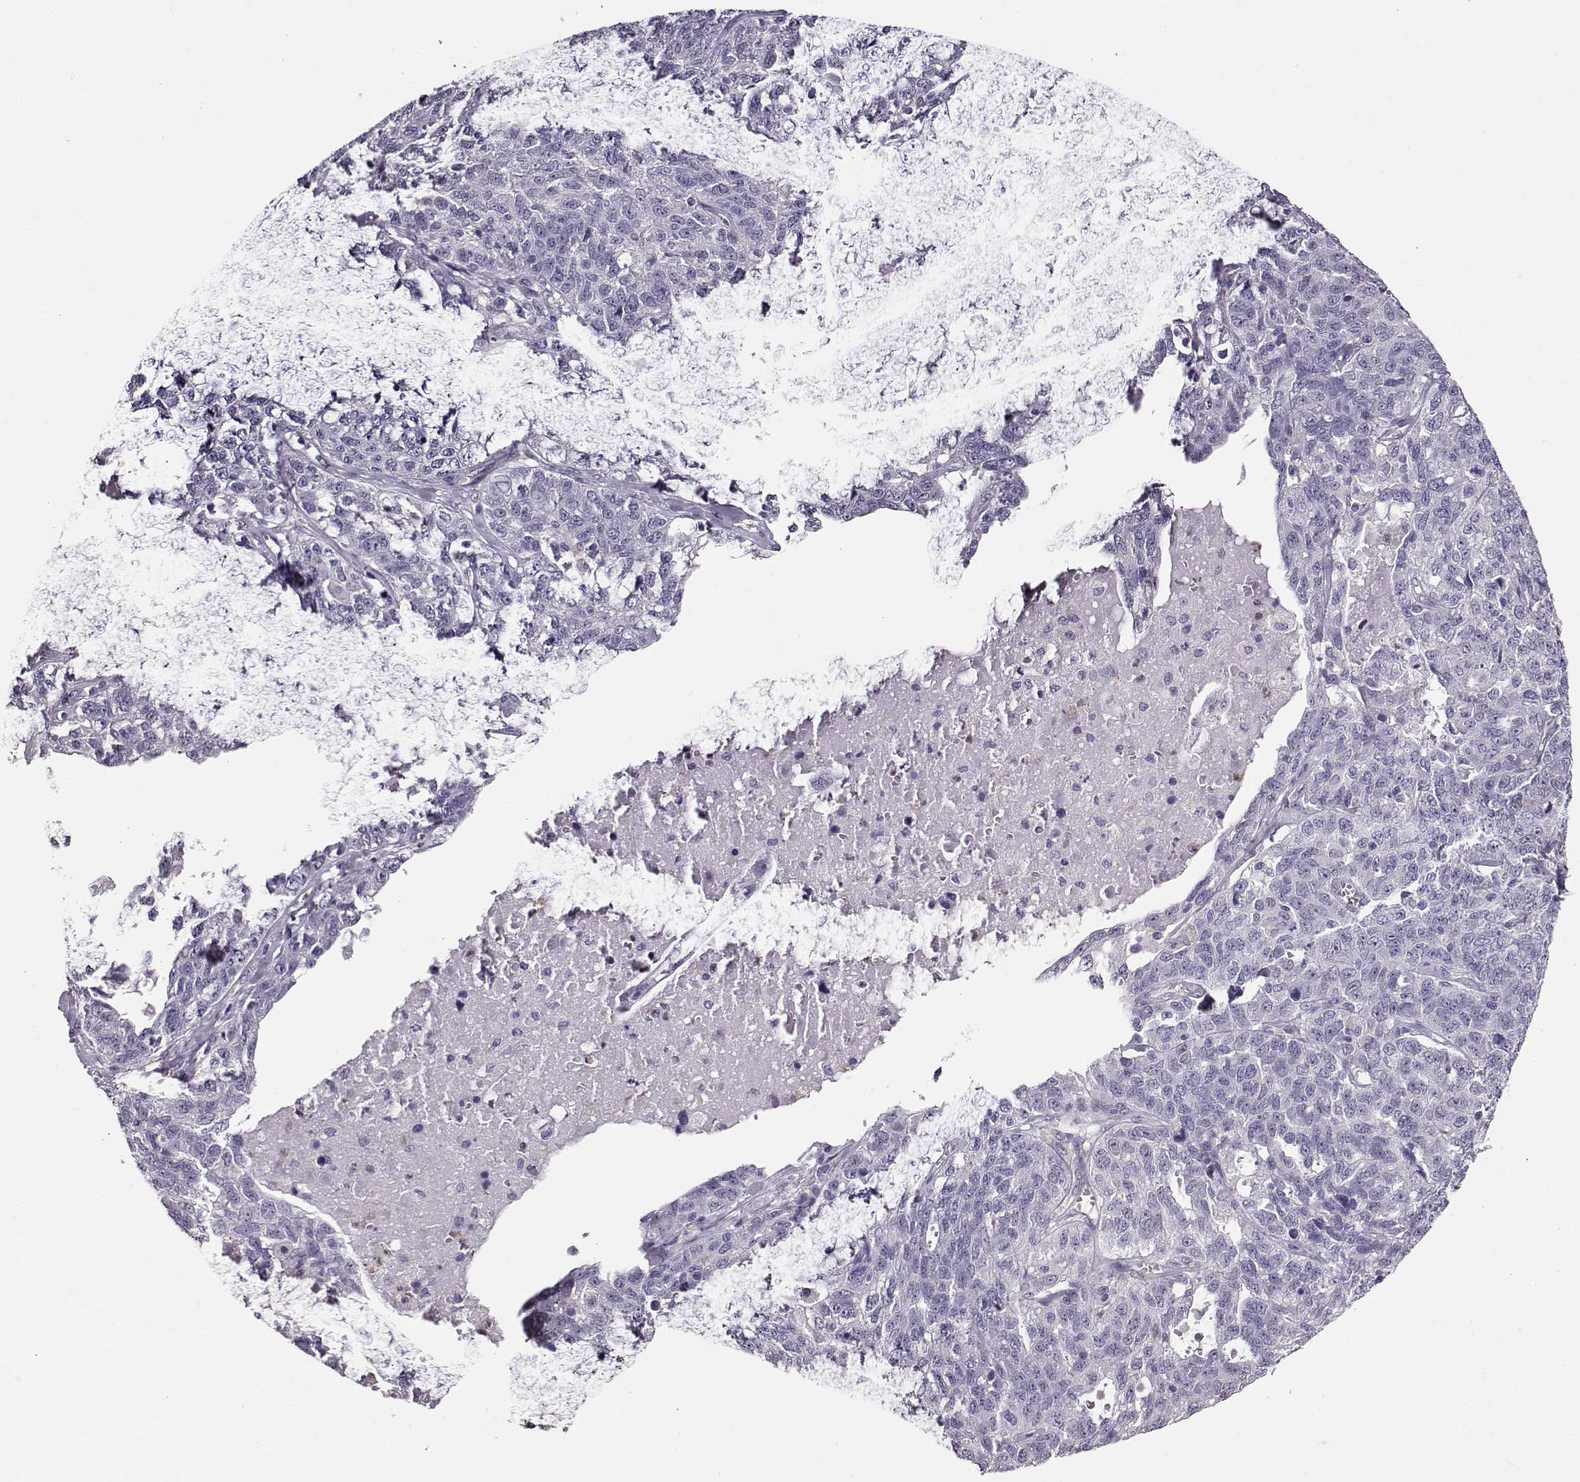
{"staining": {"intensity": "negative", "quantity": "none", "location": "none"}, "tissue": "ovarian cancer", "cell_type": "Tumor cells", "image_type": "cancer", "snomed": [{"axis": "morphology", "description": "Cystadenocarcinoma, serous, NOS"}, {"axis": "topography", "description": "Ovary"}], "caption": "Tumor cells are negative for protein expression in human ovarian serous cystadenocarcinoma.", "gene": "CCR8", "patient": {"sex": "female", "age": 71}}